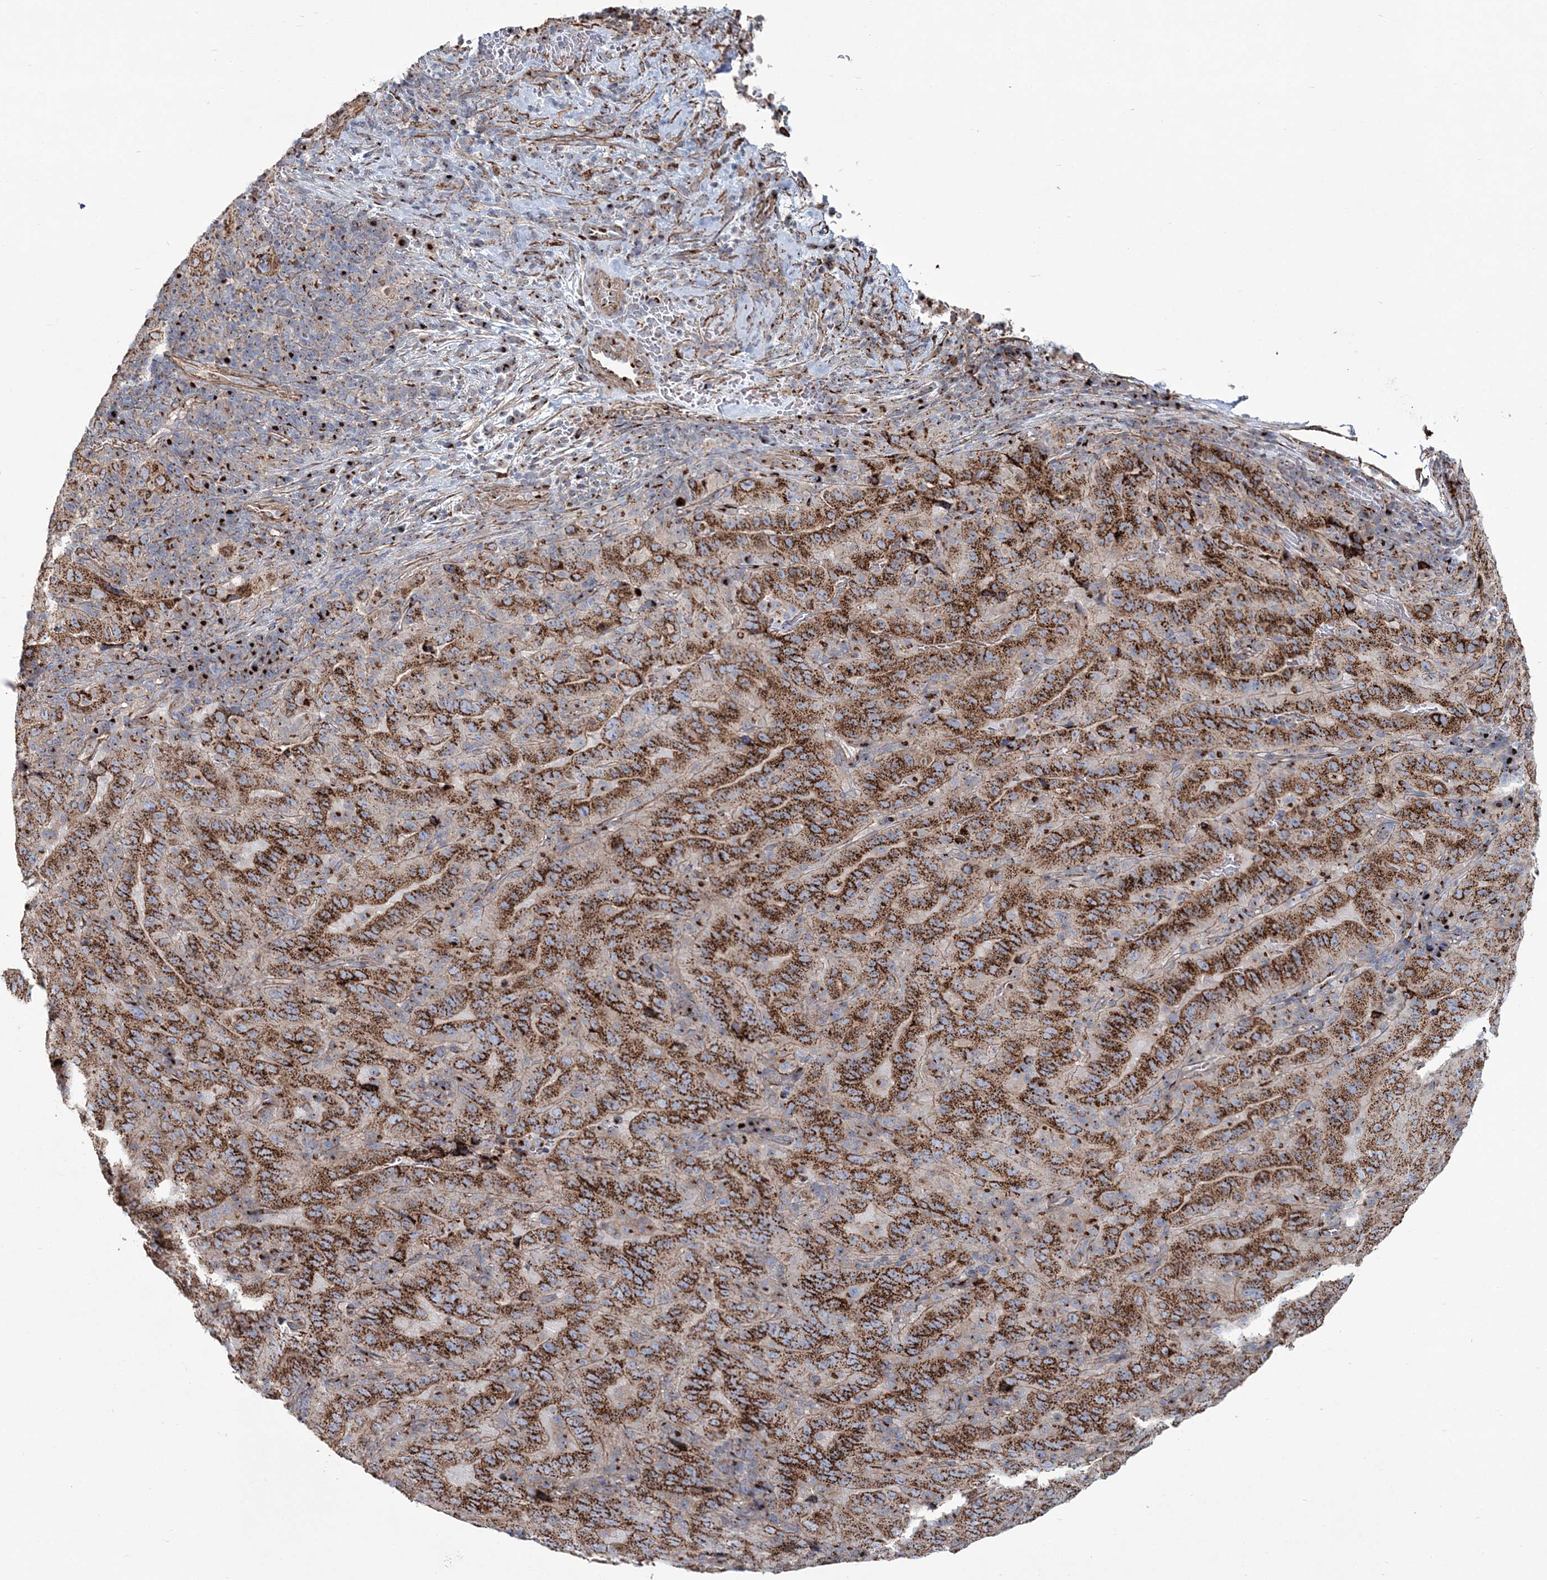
{"staining": {"intensity": "strong", "quantity": ">75%", "location": "cytoplasmic/membranous"}, "tissue": "pancreatic cancer", "cell_type": "Tumor cells", "image_type": "cancer", "snomed": [{"axis": "morphology", "description": "Adenocarcinoma, NOS"}, {"axis": "topography", "description": "Pancreas"}], "caption": "Protein staining by IHC reveals strong cytoplasmic/membranous positivity in about >75% of tumor cells in adenocarcinoma (pancreatic). Using DAB (3,3'-diaminobenzidine) (brown) and hematoxylin (blue) stains, captured at high magnification using brightfield microscopy.", "gene": "MAN1A2", "patient": {"sex": "male", "age": 63}}